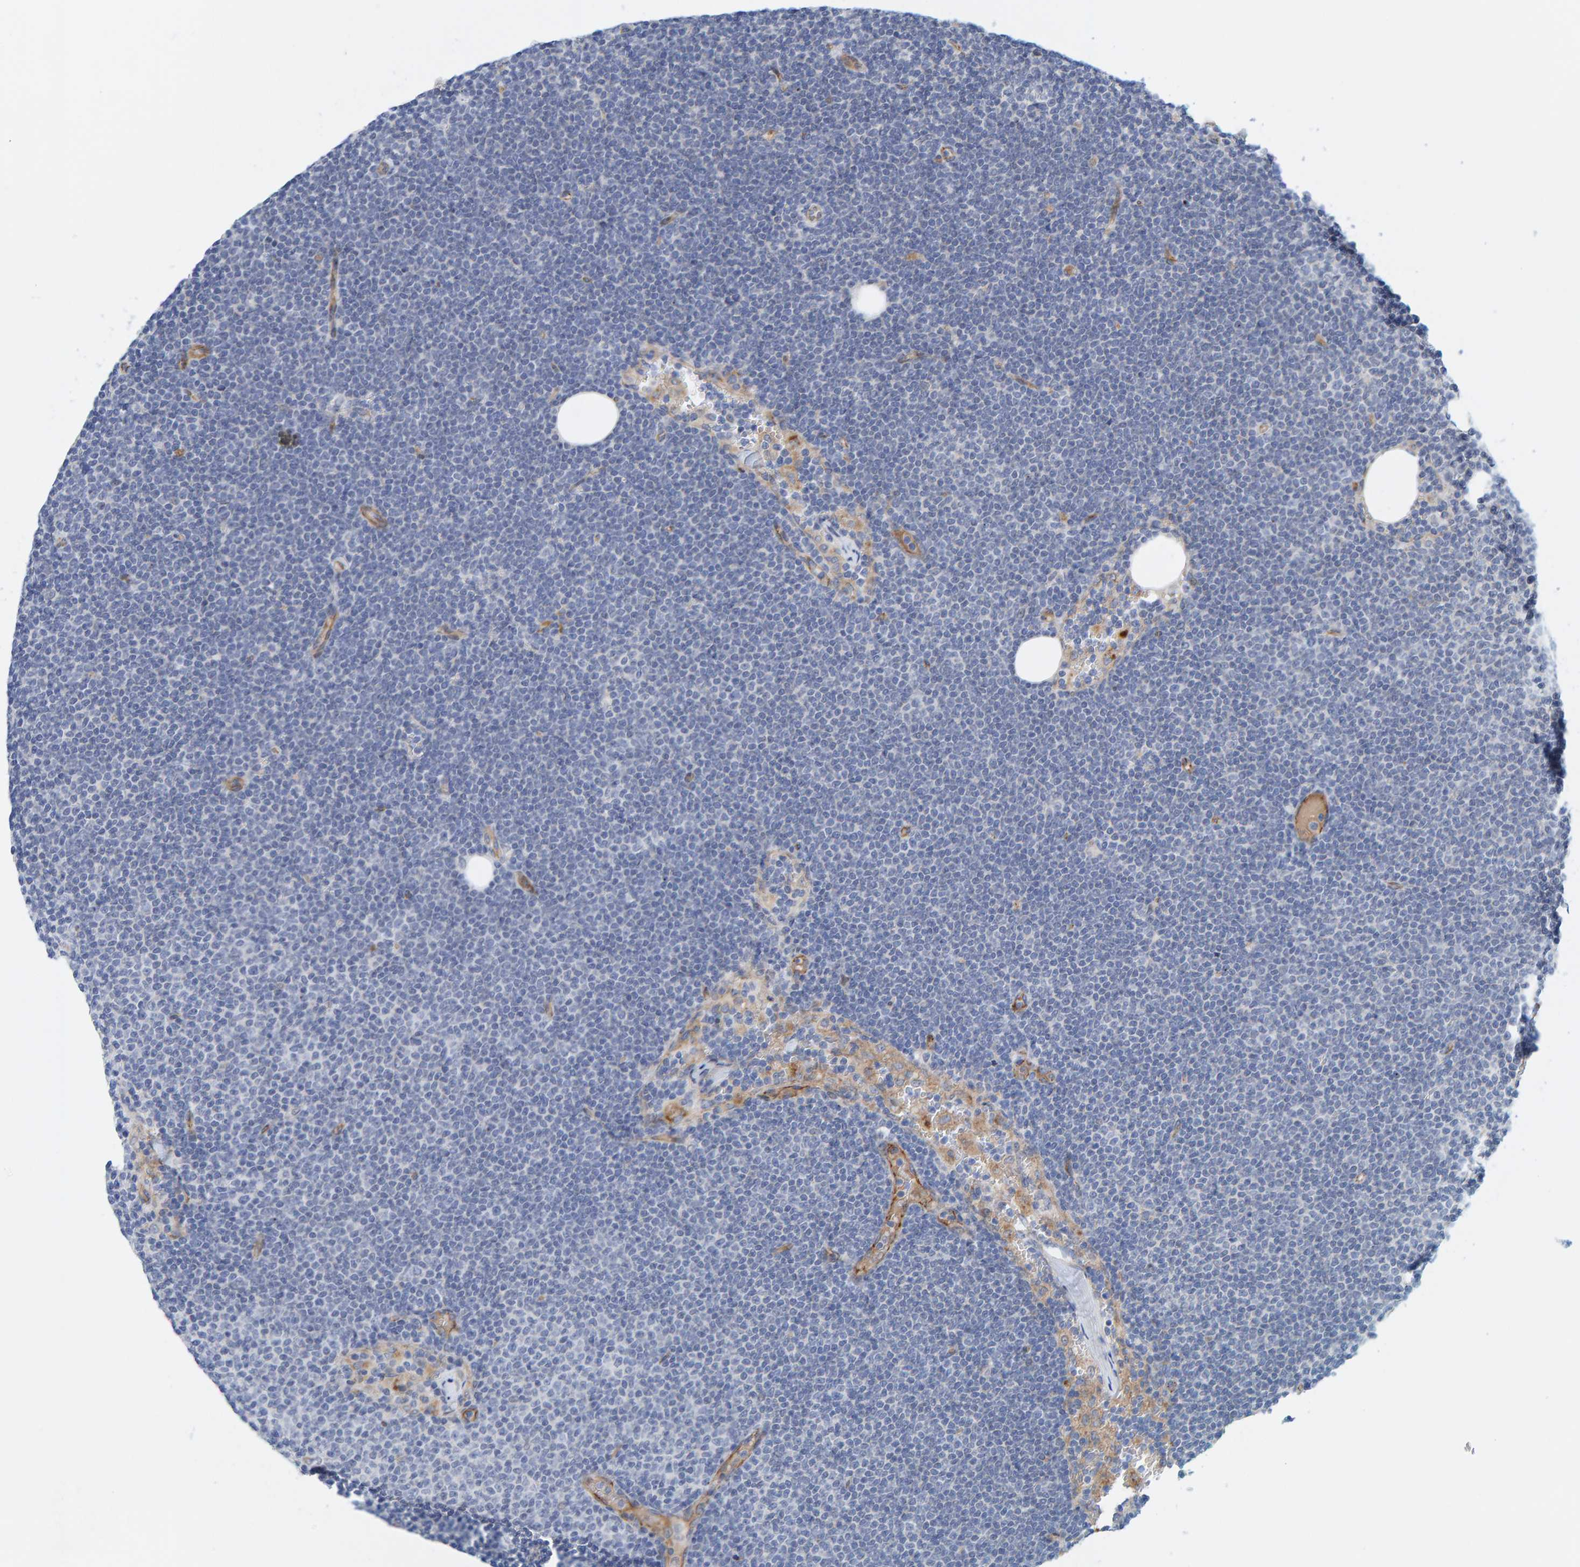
{"staining": {"intensity": "negative", "quantity": "none", "location": "none"}, "tissue": "lymphoma", "cell_type": "Tumor cells", "image_type": "cancer", "snomed": [{"axis": "morphology", "description": "Malignant lymphoma, non-Hodgkin's type, Low grade"}, {"axis": "topography", "description": "Lymph node"}], "caption": "Human low-grade malignant lymphoma, non-Hodgkin's type stained for a protein using IHC demonstrates no staining in tumor cells.", "gene": "KRBA2", "patient": {"sex": "female", "age": 53}}